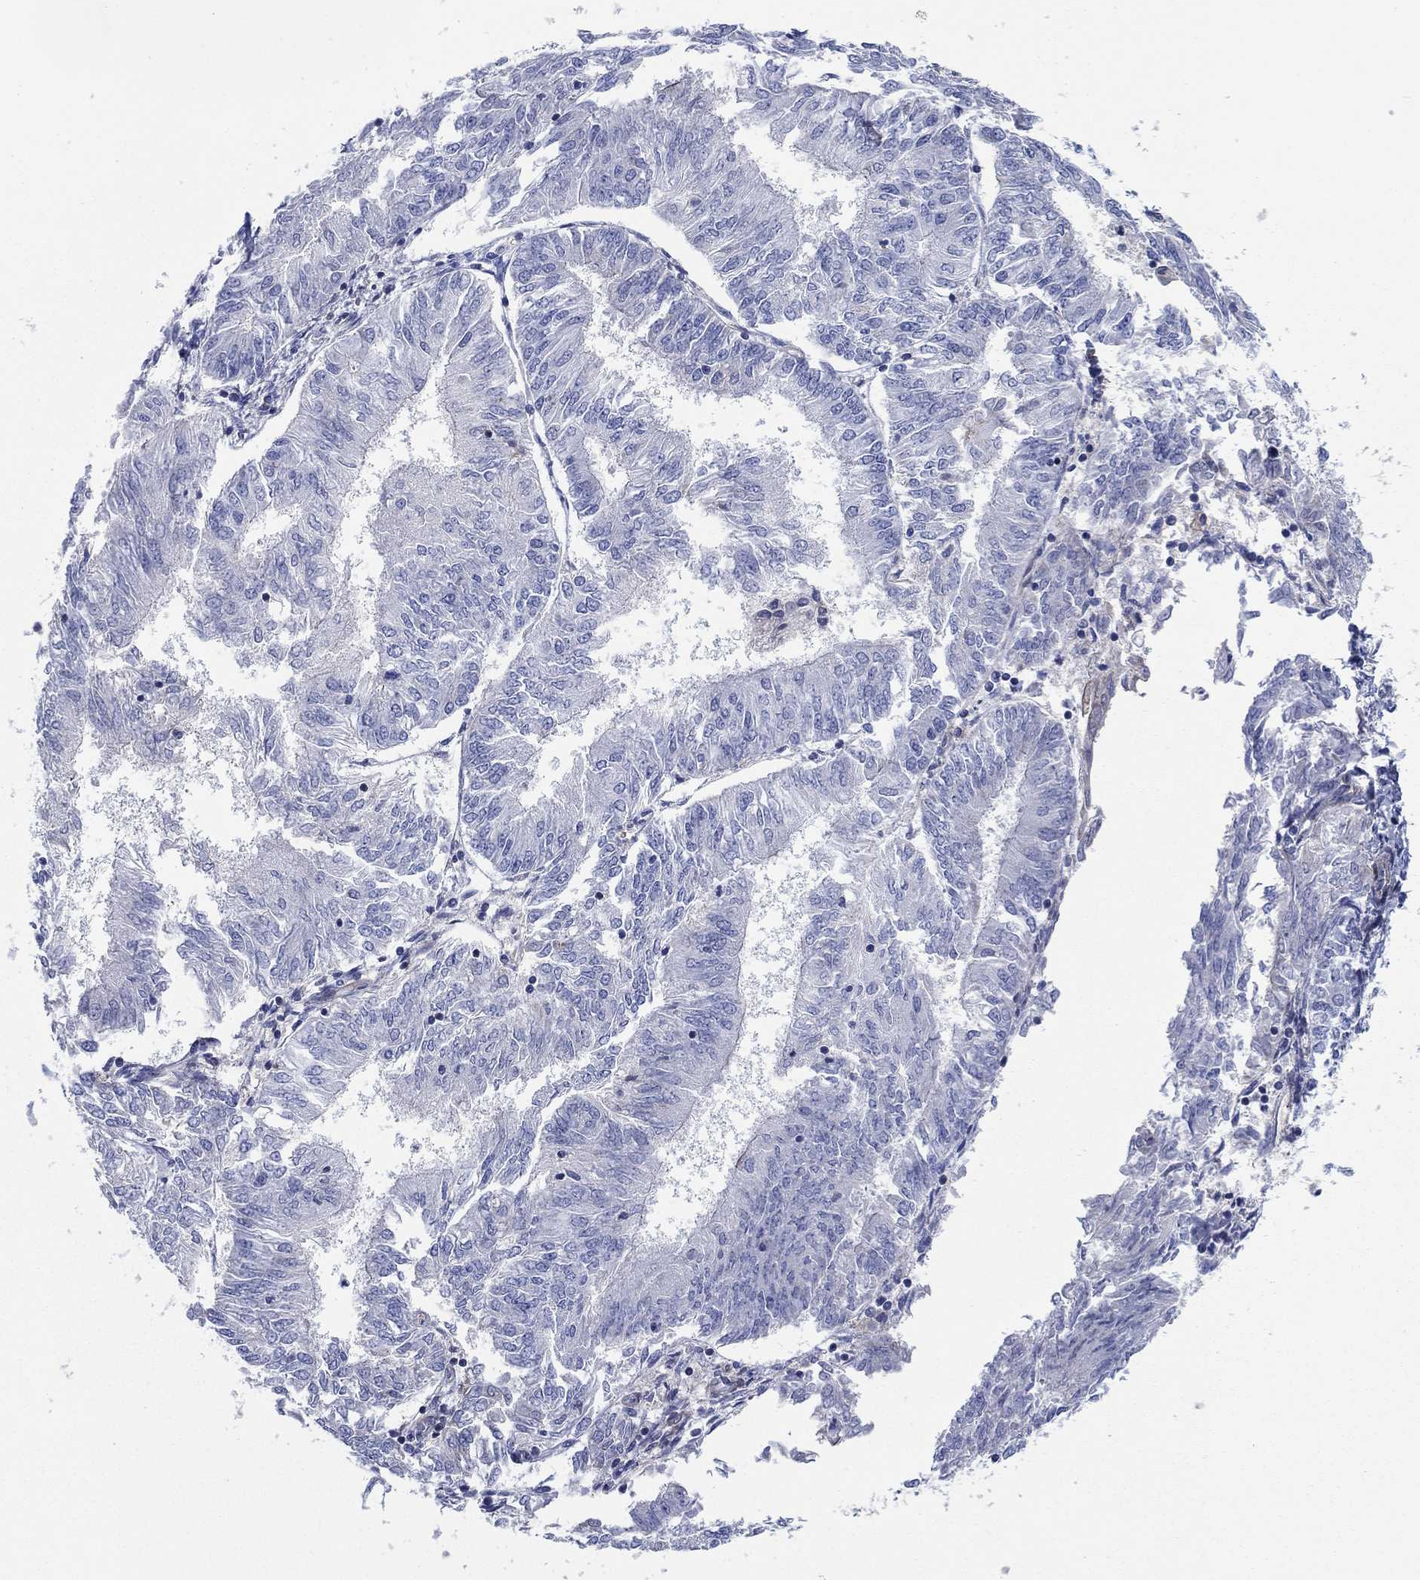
{"staining": {"intensity": "negative", "quantity": "none", "location": "none"}, "tissue": "endometrial cancer", "cell_type": "Tumor cells", "image_type": "cancer", "snomed": [{"axis": "morphology", "description": "Adenocarcinoma, NOS"}, {"axis": "topography", "description": "Endometrium"}], "caption": "Human adenocarcinoma (endometrial) stained for a protein using IHC reveals no staining in tumor cells.", "gene": "FMN1", "patient": {"sex": "female", "age": 58}}